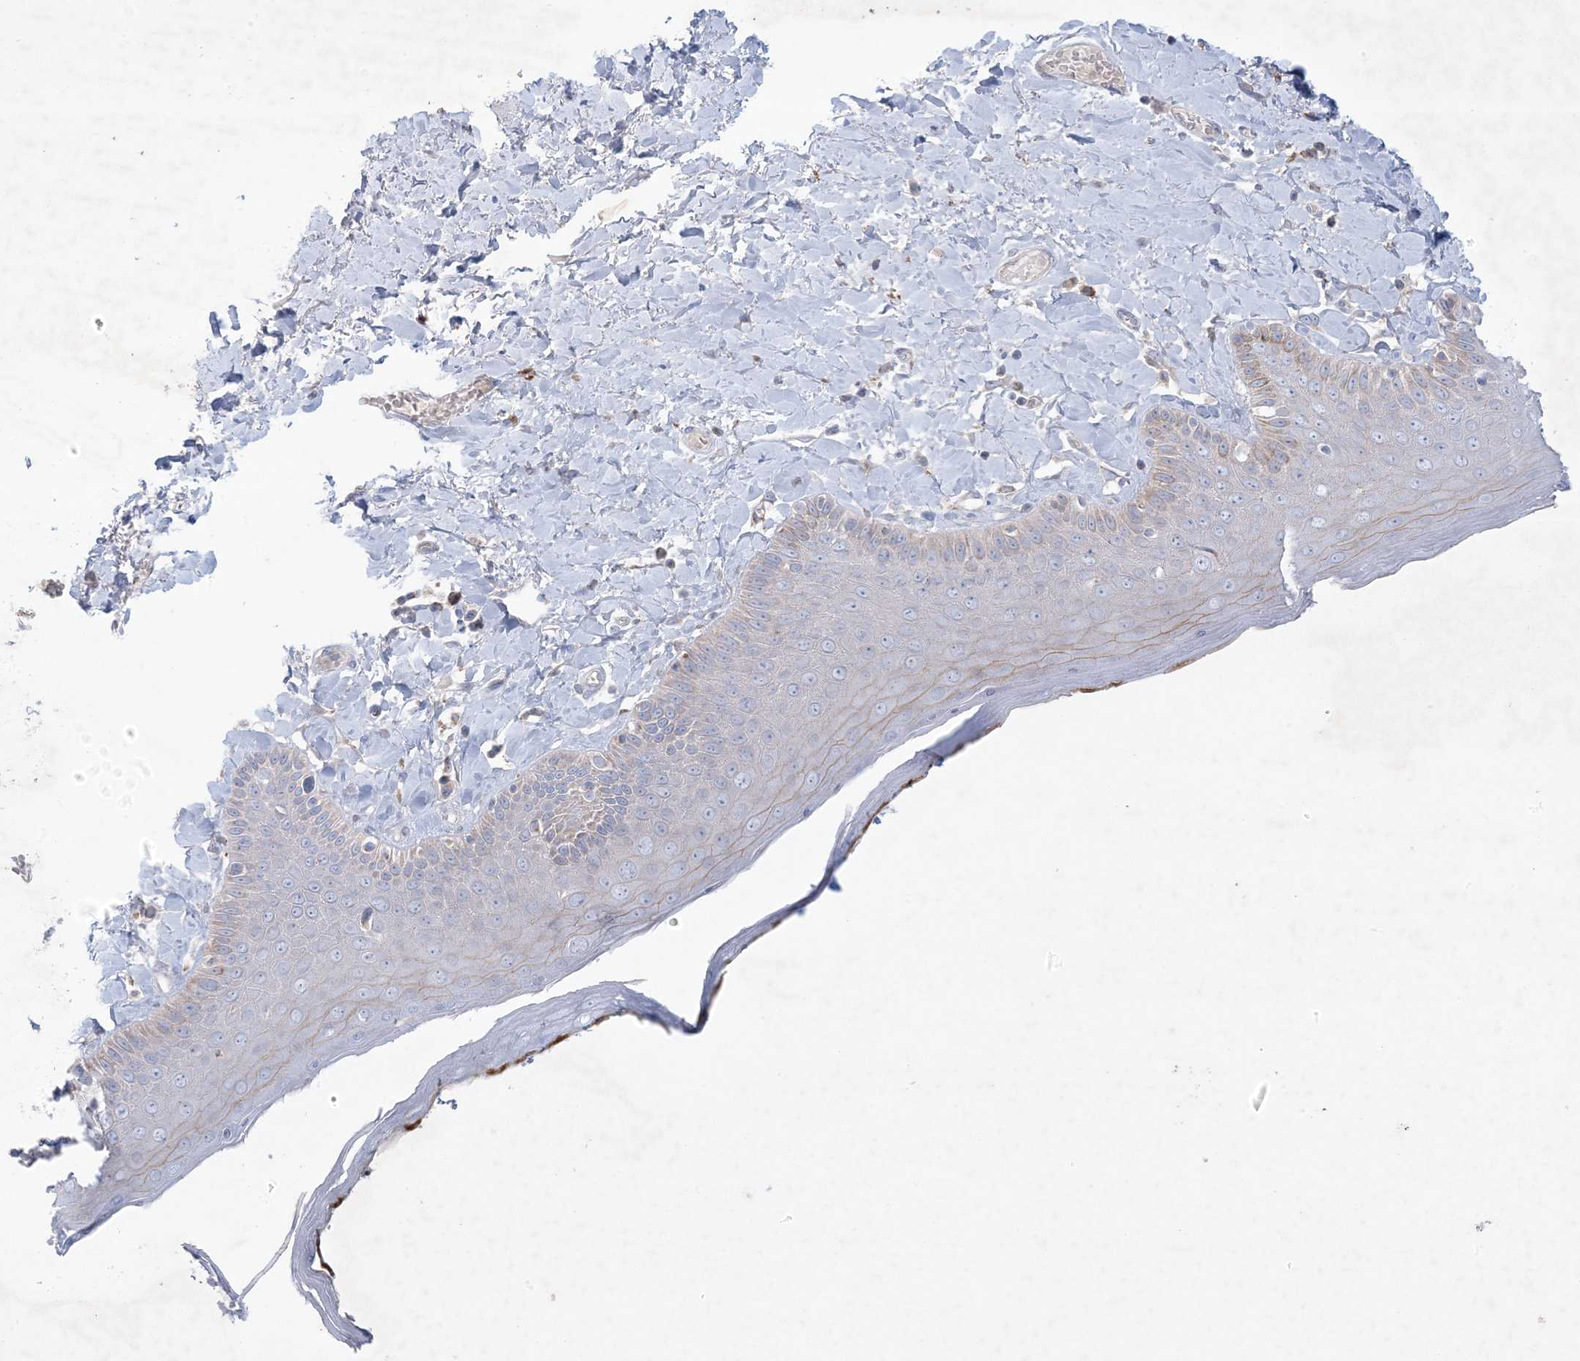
{"staining": {"intensity": "moderate", "quantity": "<25%", "location": "cytoplasmic/membranous"}, "tissue": "skin", "cell_type": "Epidermal cells", "image_type": "normal", "snomed": [{"axis": "morphology", "description": "Normal tissue, NOS"}, {"axis": "topography", "description": "Anal"}], "caption": "This micrograph shows unremarkable skin stained with immunohistochemistry (IHC) to label a protein in brown. The cytoplasmic/membranous of epidermal cells show moderate positivity for the protein. Nuclei are counter-stained blue.", "gene": "KCTD6", "patient": {"sex": "male", "age": 69}}